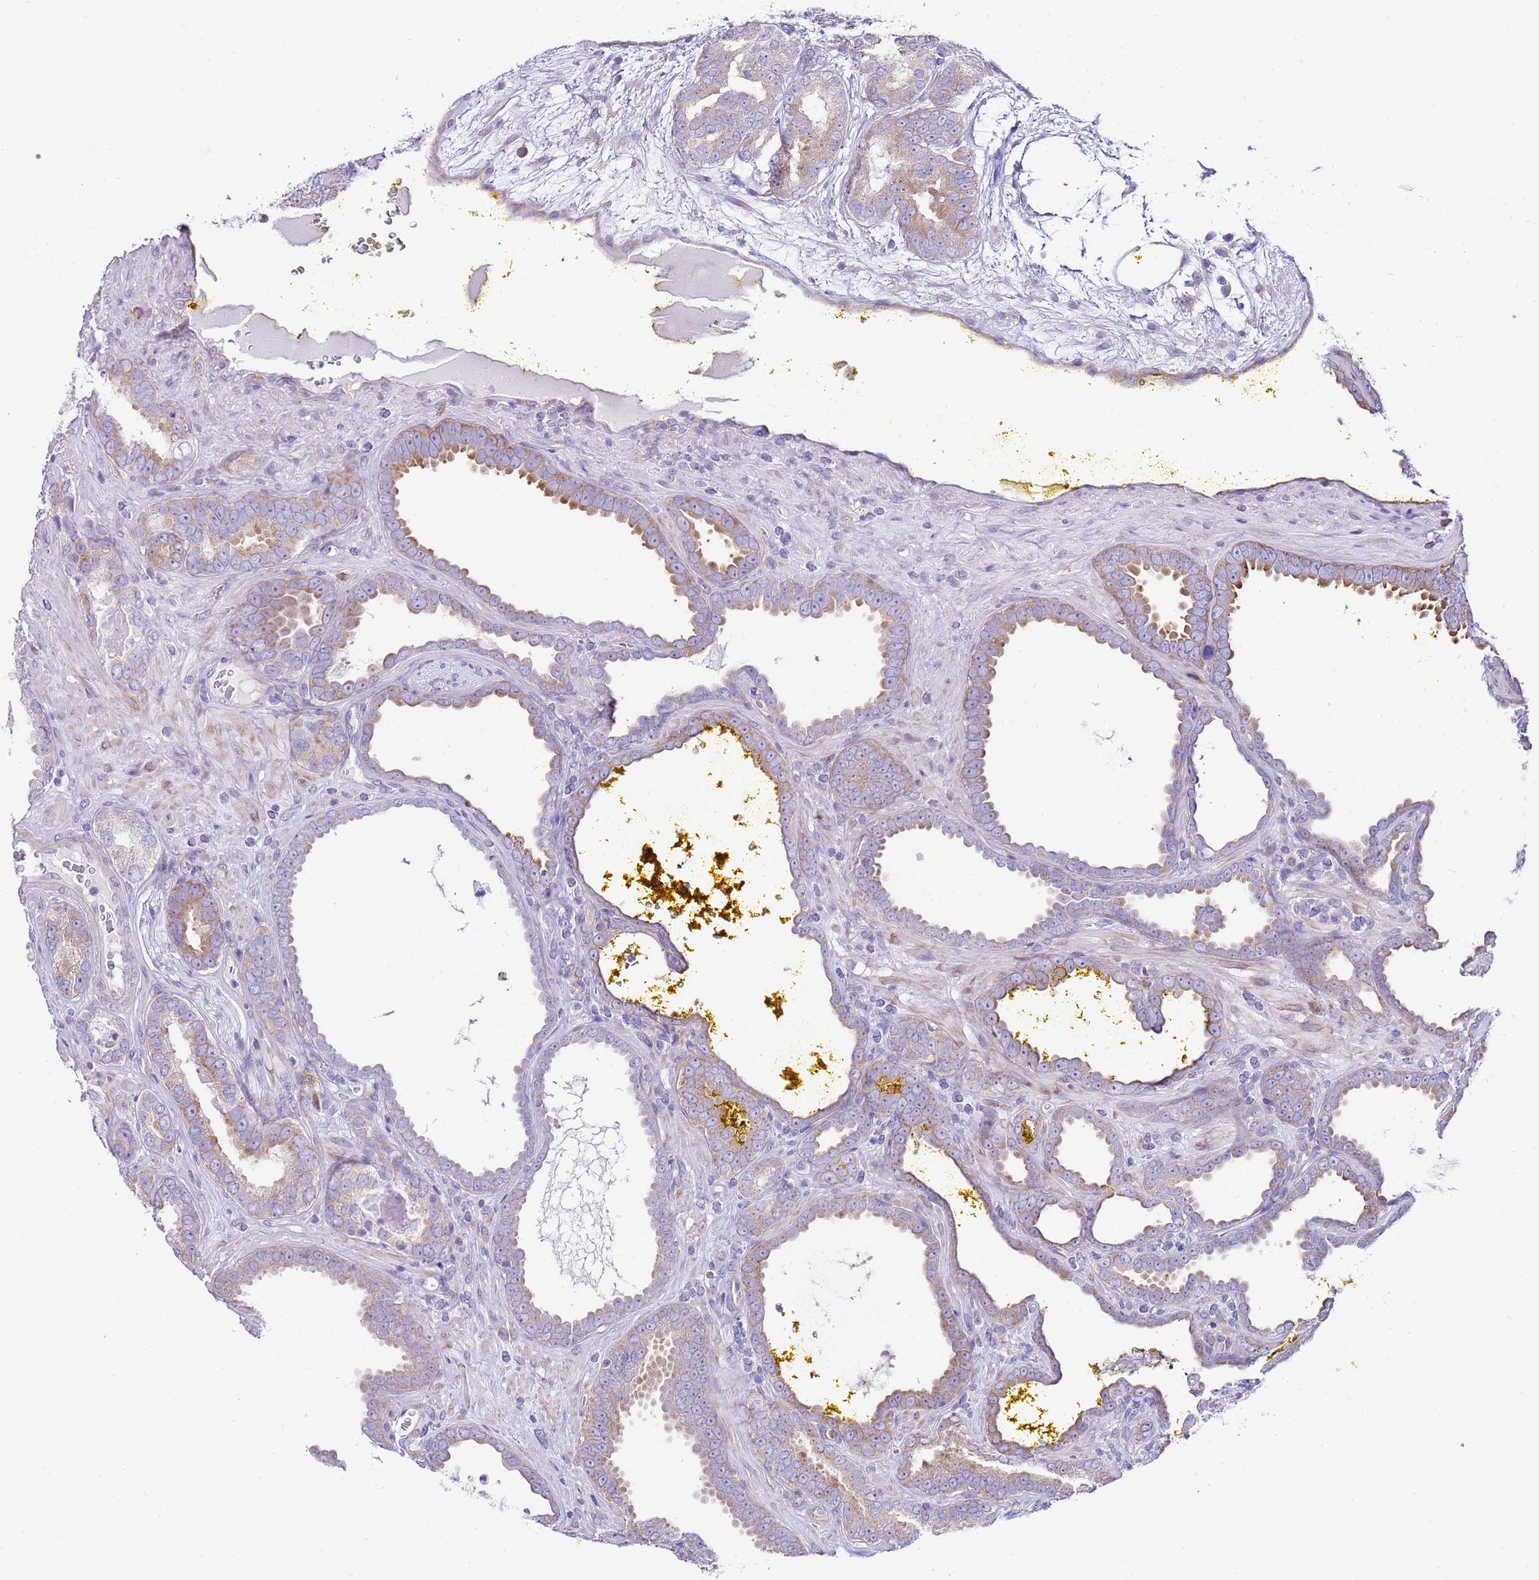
{"staining": {"intensity": "moderate", "quantity": "25%-75%", "location": "cytoplasmic/membranous"}, "tissue": "prostate cancer", "cell_type": "Tumor cells", "image_type": "cancer", "snomed": [{"axis": "morphology", "description": "Adenocarcinoma, High grade"}, {"axis": "topography", "description": "Prostate"}], "caption": "Moderate cytoplasmic/membranous protein expression is seen in approximately 25%-75% of tumor cells in prostate cancer (adenocarcinoma (high-grade)). Immunohistochemistry stains the protein in brown and the nuclei are stained blue.", "gene": "RPS10", "patient": {"sex": "male", "age": 72}}